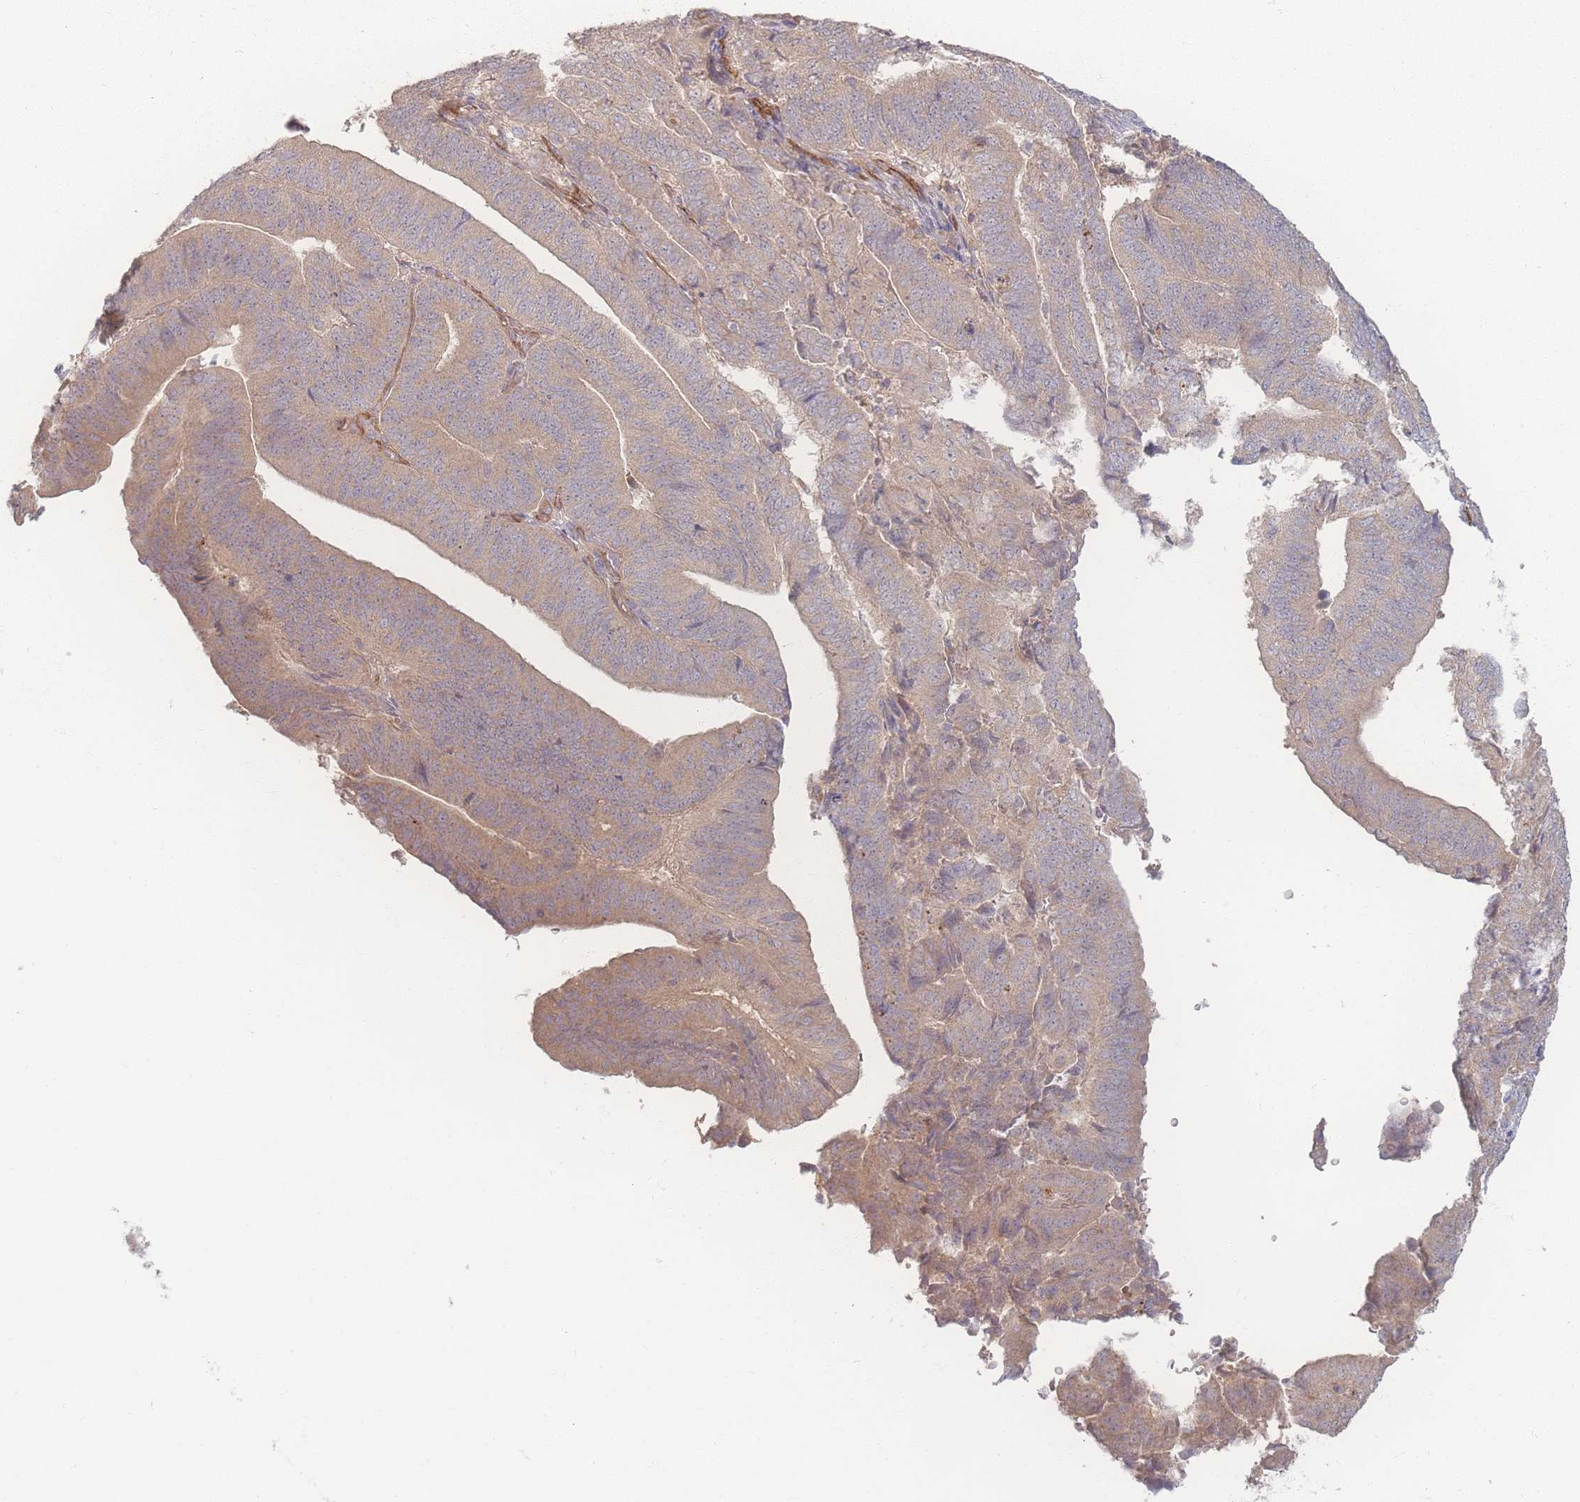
{"staining": {"intensity": "weak", "quantity": ">75%", "location": "cytoplasmic/membranous"}, "tissue": "endometrial cancer", "cell_type": "Tumor cells", "image_type": "cancer", "snomed": [{"axis": "morphology", "description": "Adenocarcinoma, NOS"}, {"axis": "topography", "description": "Endometrium"}], "caption": "Endometrial cancer was stained to show a protein in brown. There is low levels of weak cytoplasmic/membranous staining in about >75% of tumor cells. (DAB (3,3'-diaminobenzidine) IHC with brightfield microscopy, high magnification).", "gene": "INSR", "patient": {"sex": "female", "age": 70}}